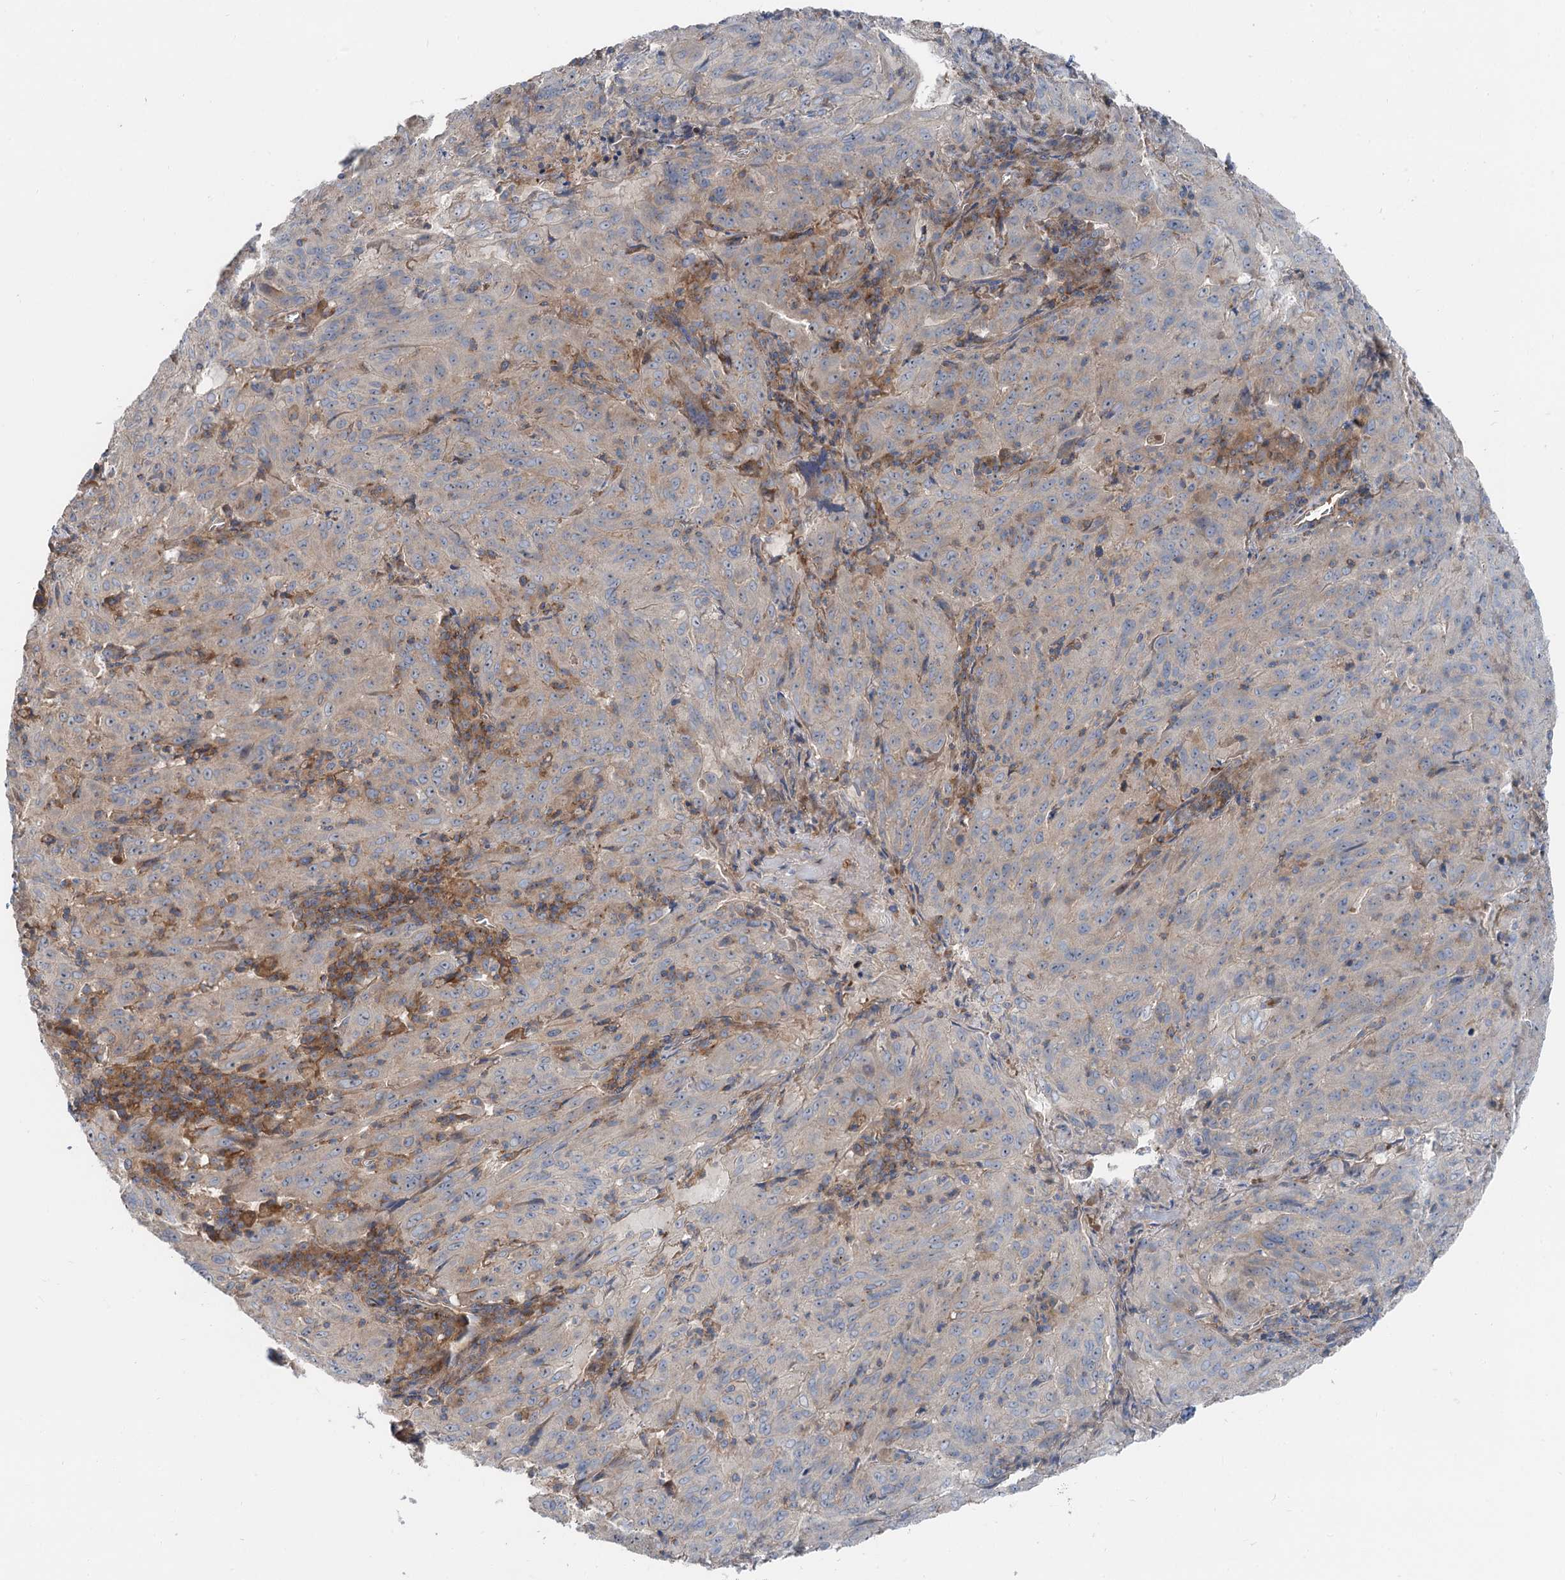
{"staining": {"intensity": "weak", "quantity": "<25%", "location": "cytoplasmic/membranous"}, "tissue": "pancreatic cancer", "cell_type": "Tumor cells", "image_type": "cancer", "snomed": [{"axis": "morphology", "description": "Adenocarcinoma, NOS"}, {"axis": "topography", "description": "Pancreas"}], "caption": "The micrograph exhibits no staining of tumor cells in pancreatic adenocarcinoma.", "gene": "ANKRD26", "patient": {"sex": "male", "age": 63}}